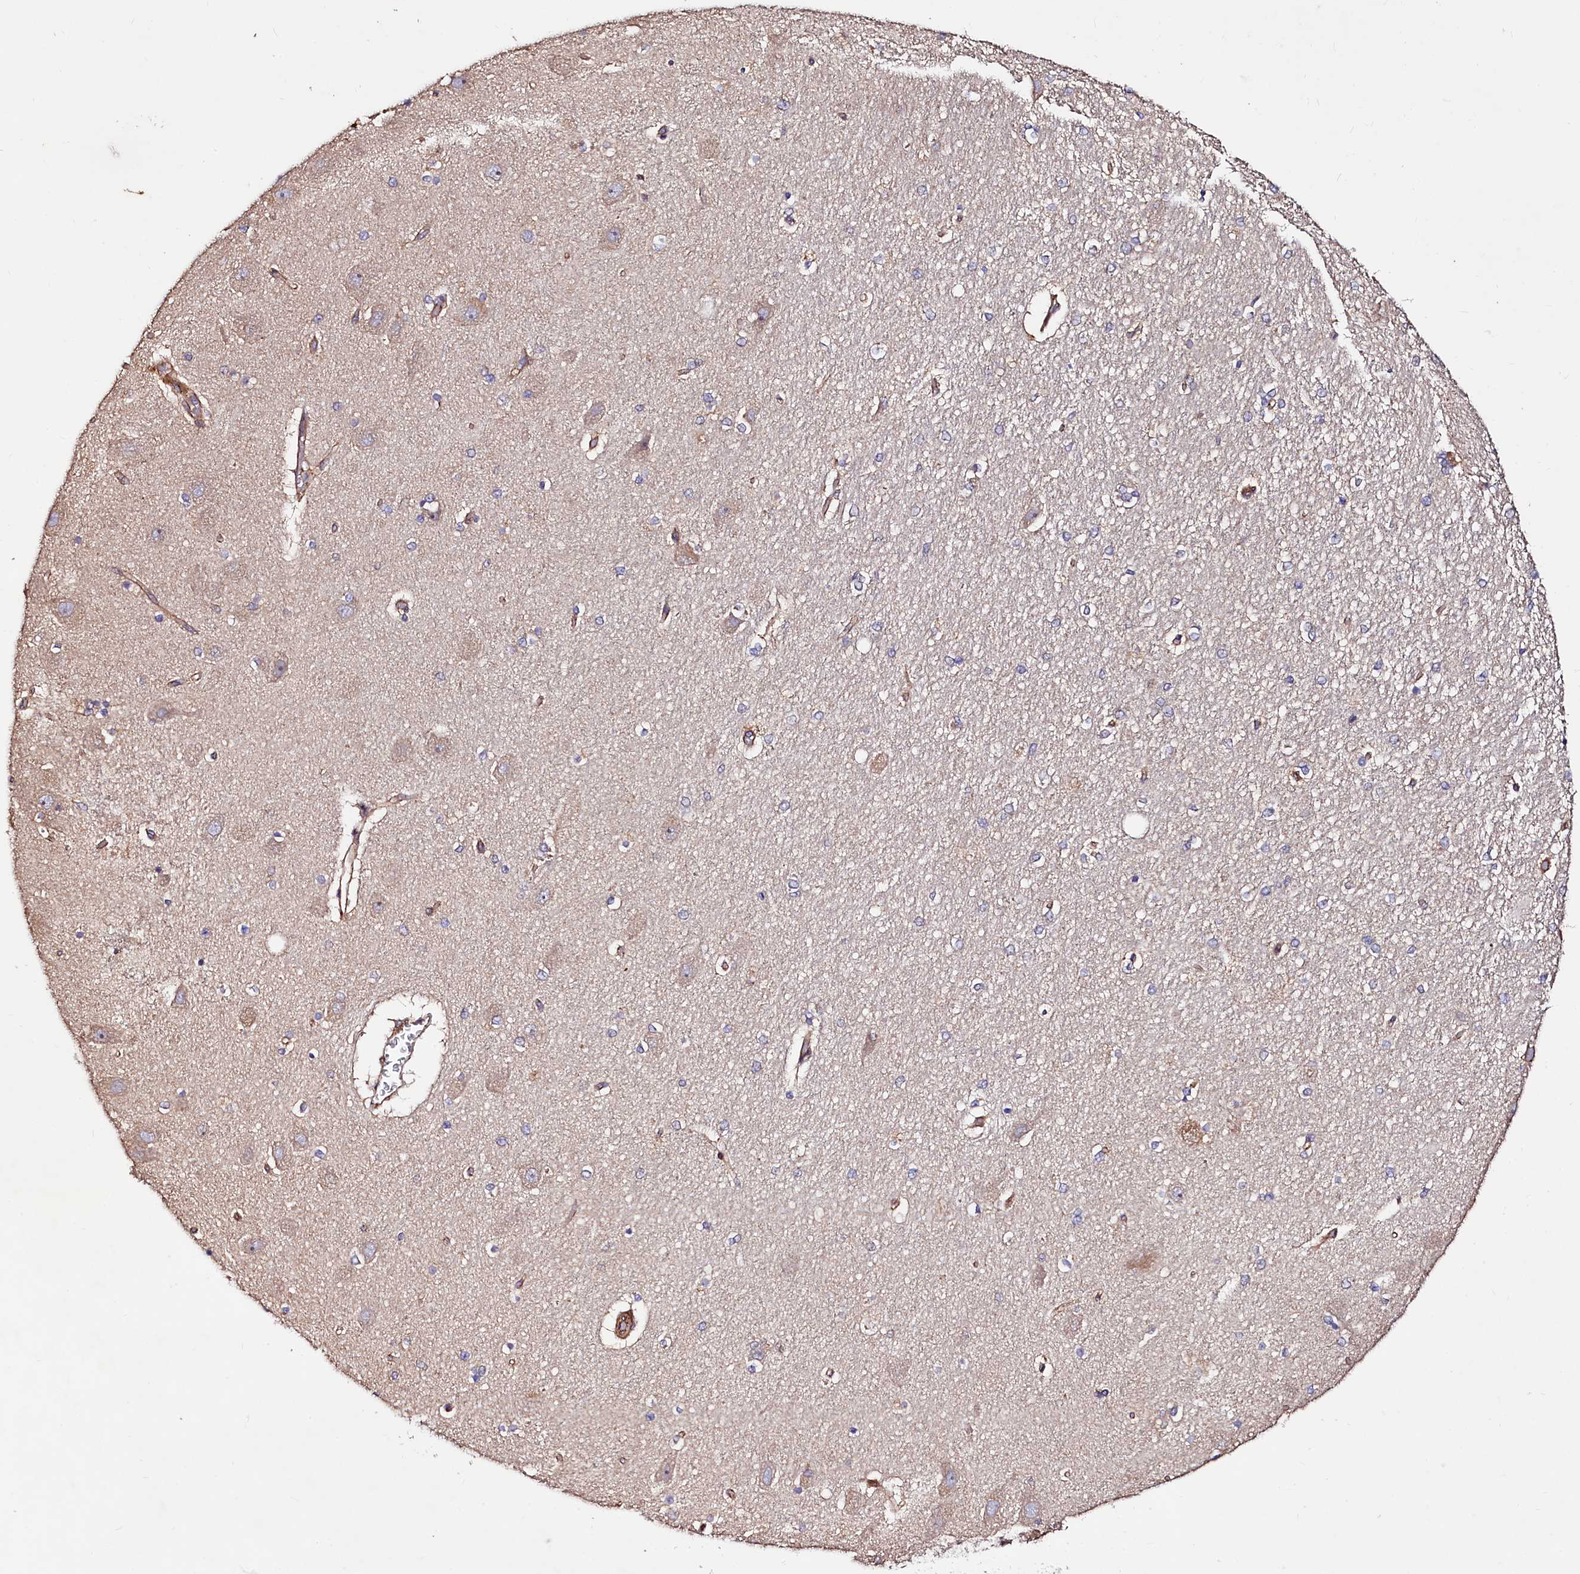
{"staining": {"intensity": "negative", "quantity": "none", "location": "none"}, "tissue": "hippocampus", "cell_type": "Glial cells", "image_type": "normal", "snomed": [{"axis": "morphology", "description": "Normal tissue, NOS"}, {"axis": "topography", "description": "Hippocampus"}], "caption": "Immunohistochemistry of unremarkable human hippocampus shows no positivity in glial cells.", "gene": "KLHDC4", "patient": {"sex": "female", "age": 54}}